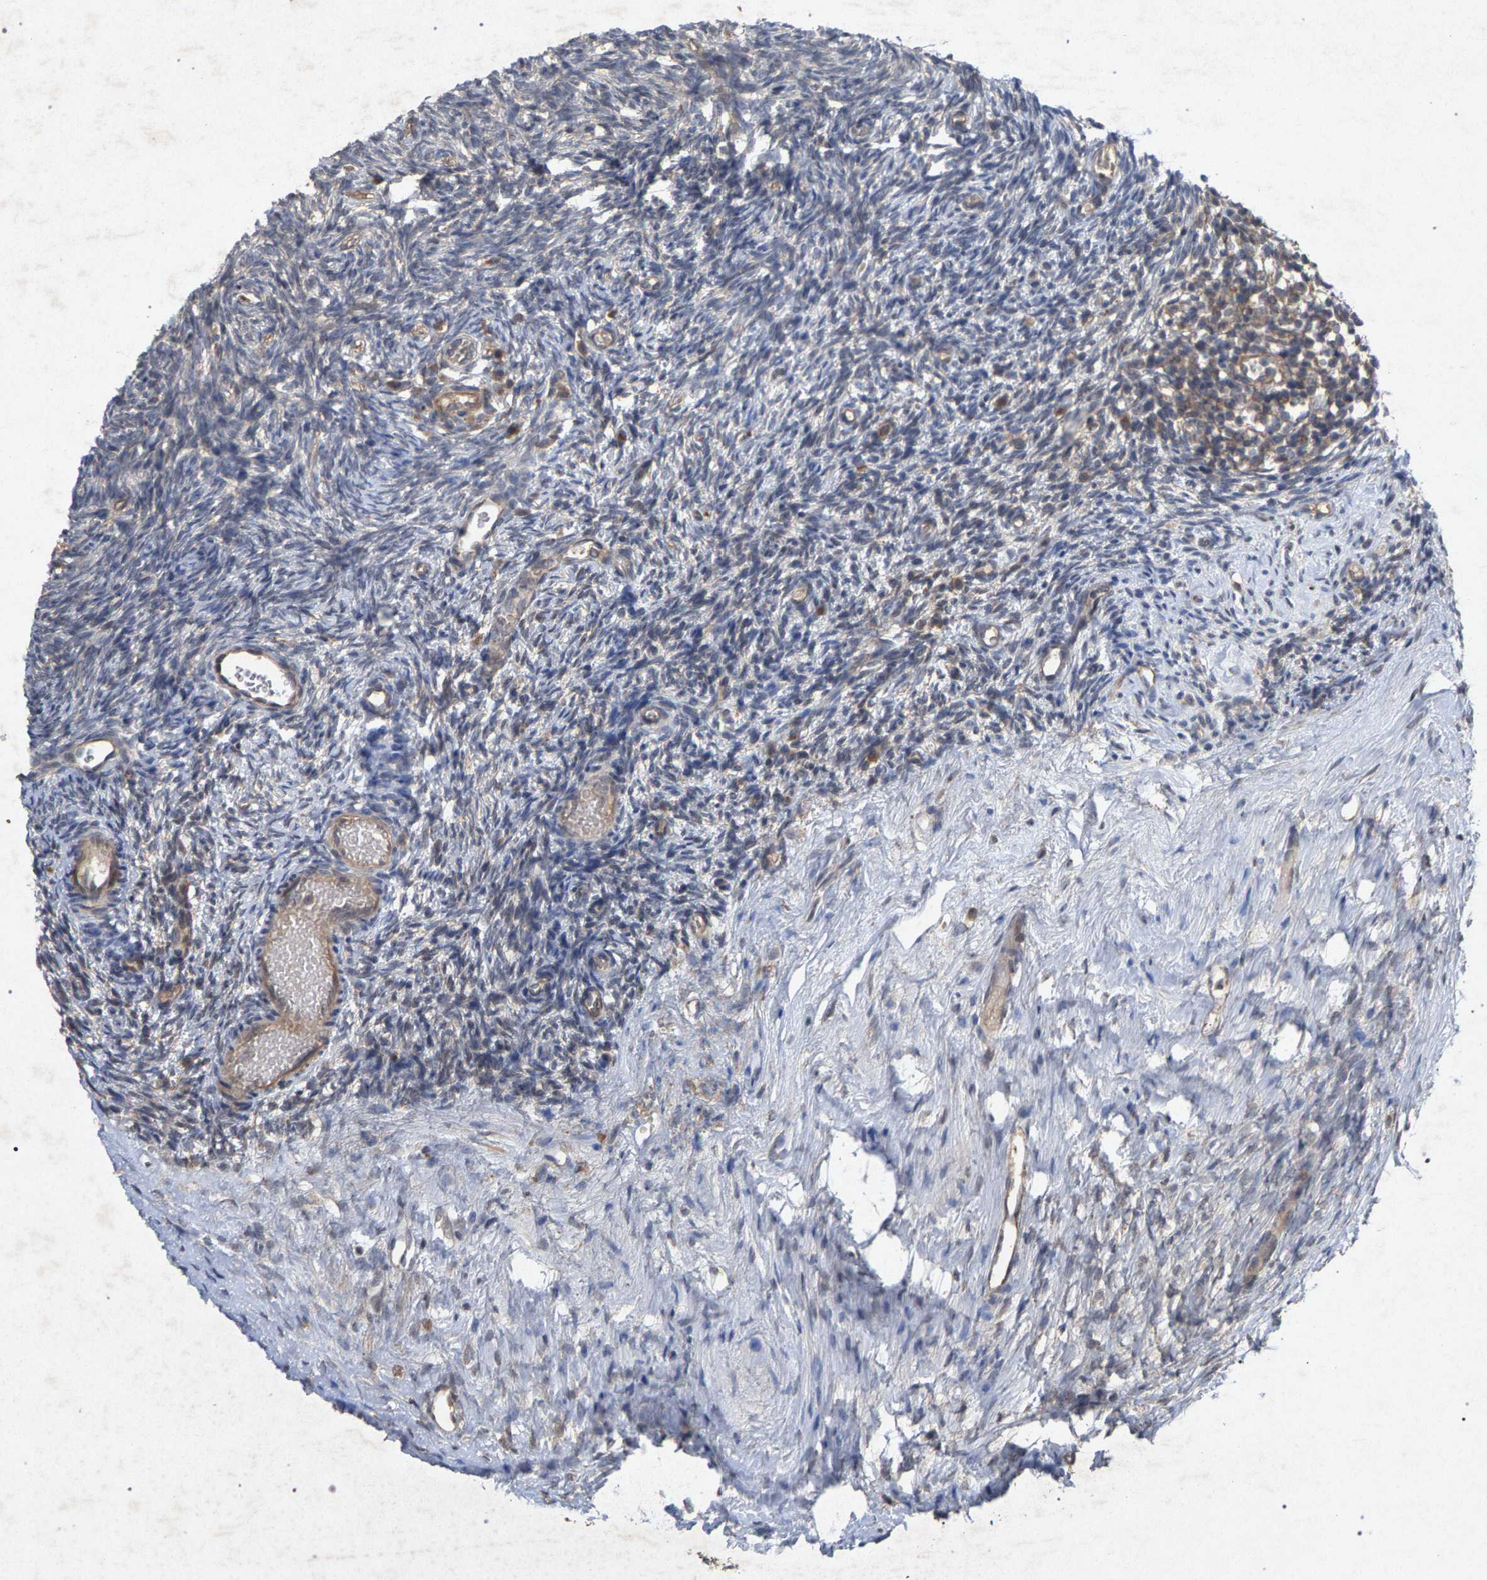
{"staining": {"intensity": "weak", "quantity": "<25%", "location": "cytoplasmic/membranous"}, "tissue": "ovary", "cell_type": "Ovarian stroma cells", "image_type": "normal", "snomed": [{"axis": "morphology", "description": "Normal tissue, NOS"}, {"axis": "topography", "description": "Ovary"}], "caption": "This histopathology image is of unremarkable ovary stained with IHC to label a protein in brown with the nuclei are counter-stained blue. There is no staining in ovarian stroma cells.", "gene": "SLC4A4", "patient": {"sex": "female", "age": 35}}